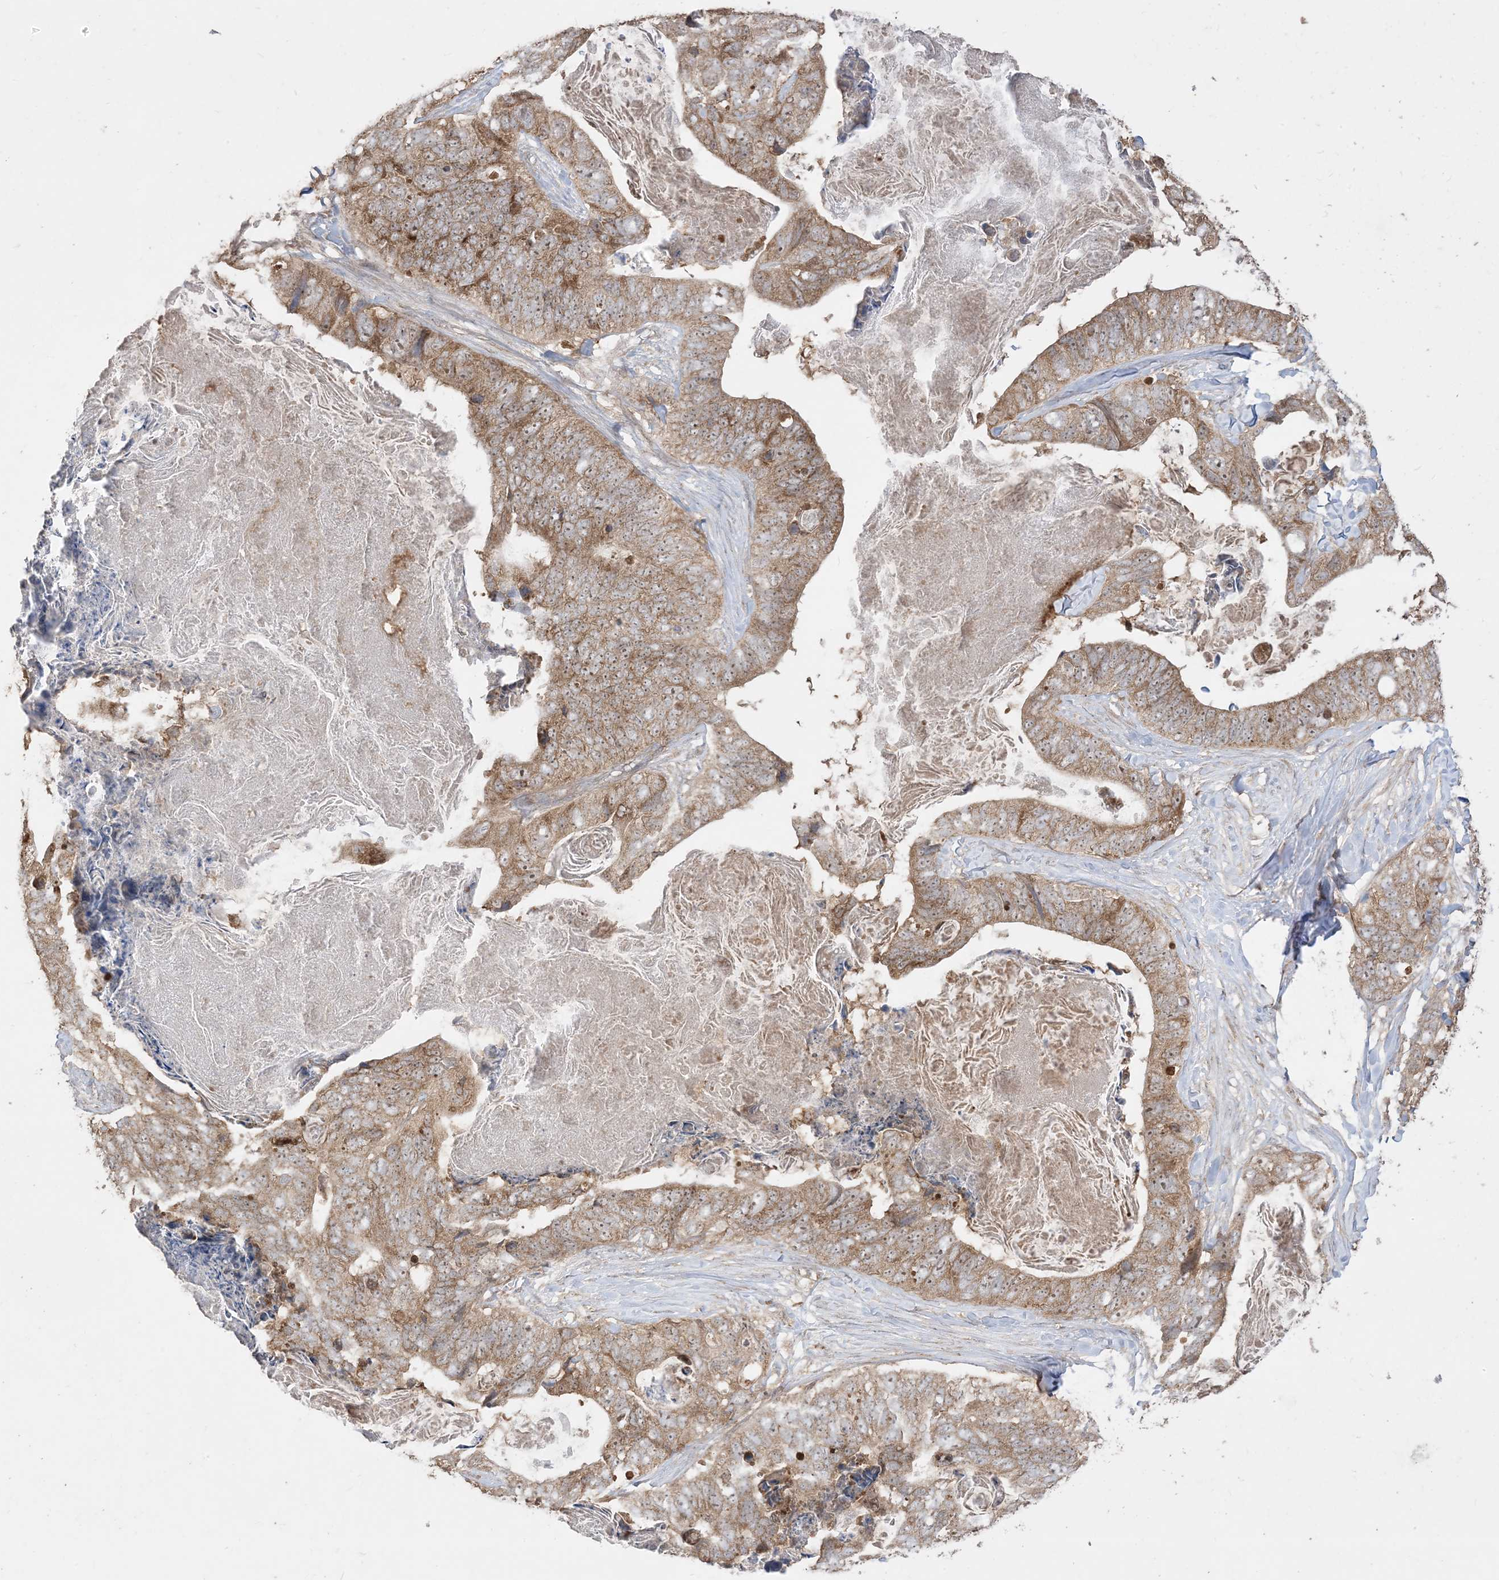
{"staining": {"intensity": "strong", "quantity": ">75%", "location": "cytoplasmic/membranous"}, "tissue": "stomach cancer", "cell_type": "Tumor cells", "image_type": "cancer", "snomed": [{"axis": "morphology", "description": "Adenocarcinoma, NOS"}, {"axis": "topography", "description": "Stomach"}], "caption": "Immunohistochemistry (DAB) staining of human adenocarcinoma (stomach) shows strong cytoplasmic/membranous protein expression in approximately >75% of tumor cells.", "gene": "SIRT3", "patient": {"sex": "female", "age": 89}}